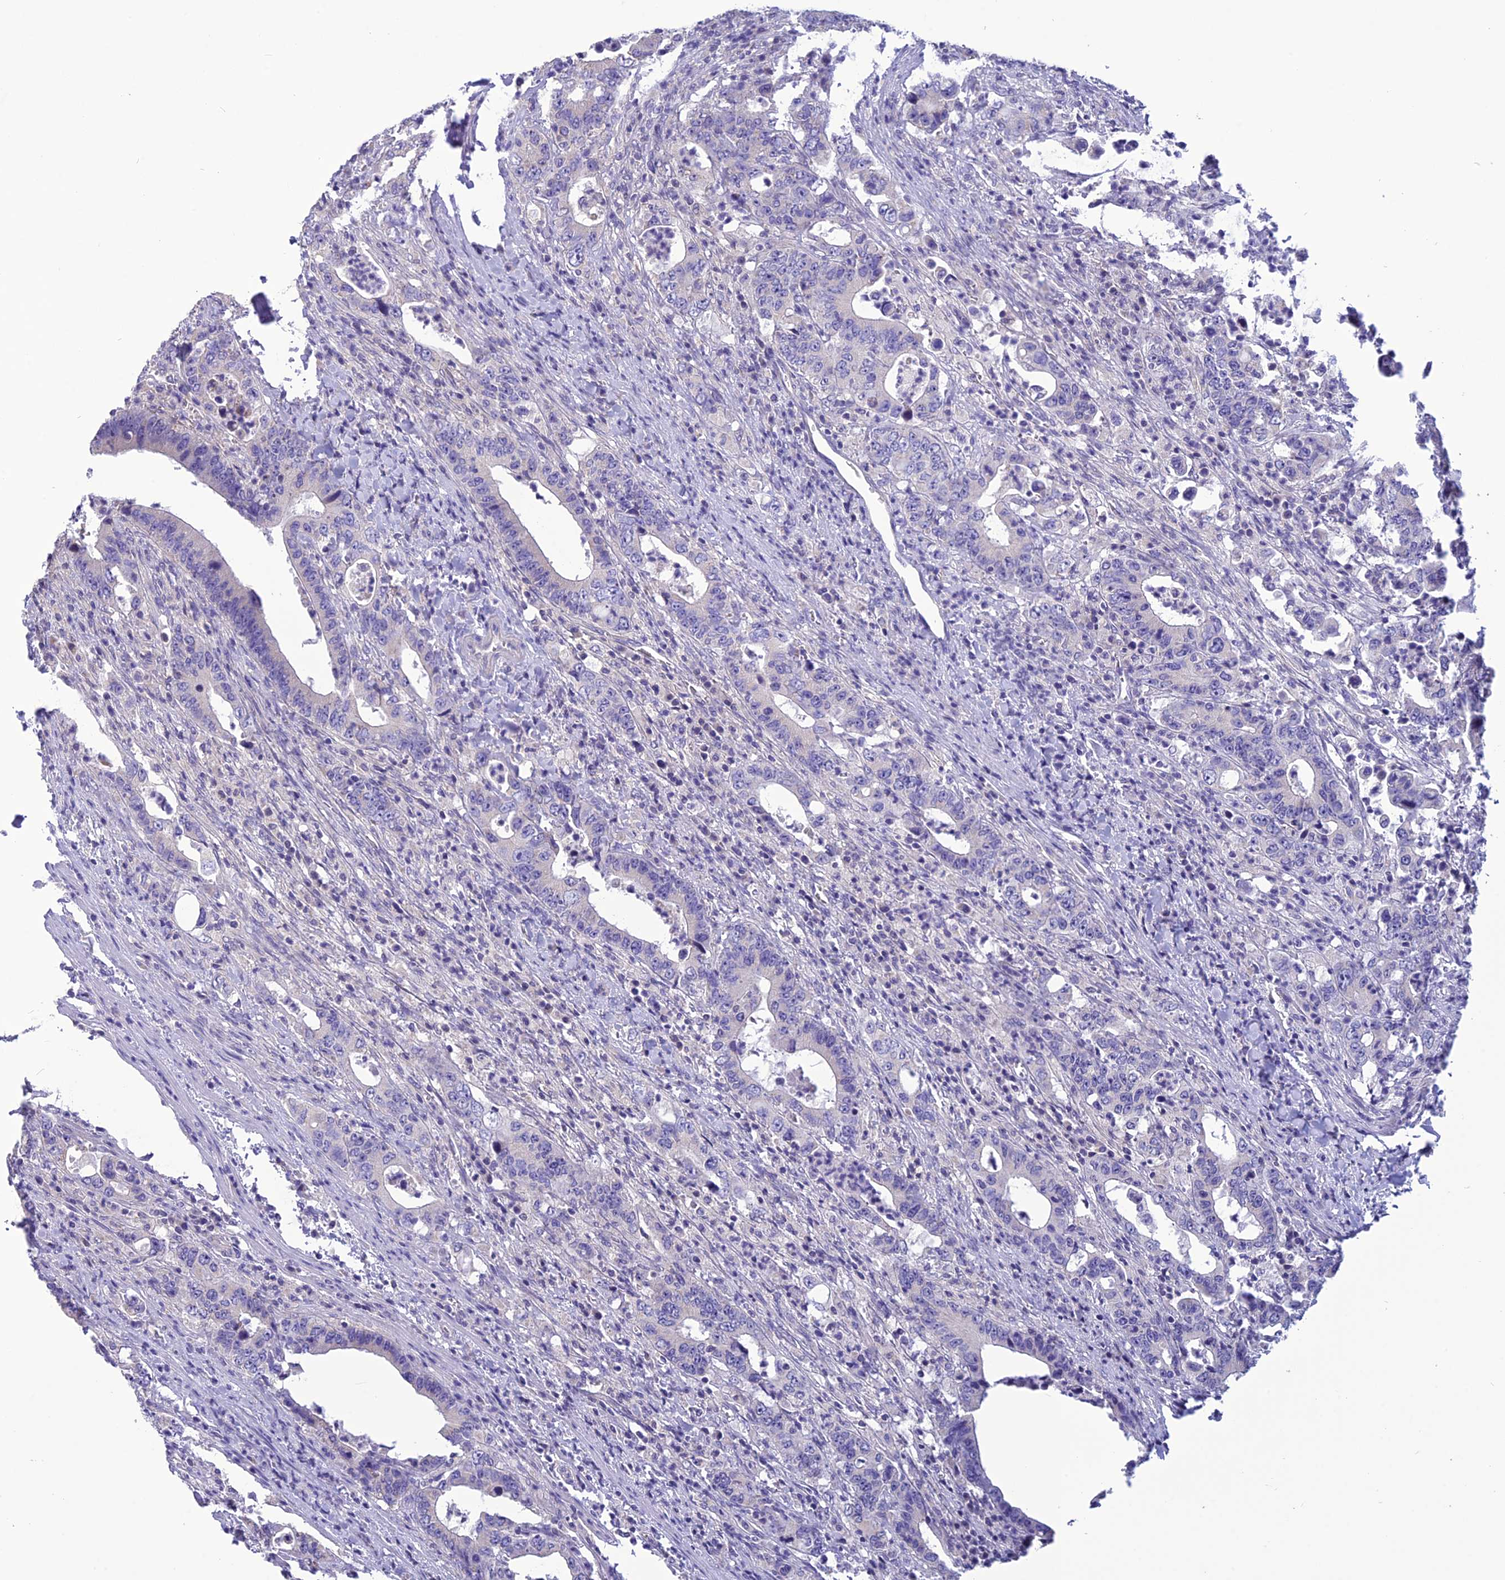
{"staining": {"intensity": "negative", "quantity": "none", "location": "none"}, "tissue": "colorectal cancer", "cell_type": "Tumor cells", "image_type": "cancer", "snomed": [{"axis": "morphology", "description": "Adenocarcinoma, NOS"}, {"axis": "topography", "description": "Colon"}], "caption": "The immunohistochemistry (IHC) histopathology image has no significant positivity in tumor cells of adenocarcinoma (colorectal) tissue. Brightfield microscopy of immunohistochemistry stained with DAB (3,3'-diaminobenzidine) (brown) and hematoxylin (blue), captured at high magnification.", "gene": "PSMF1", "patient": {"sex": "female", "age": 75}}